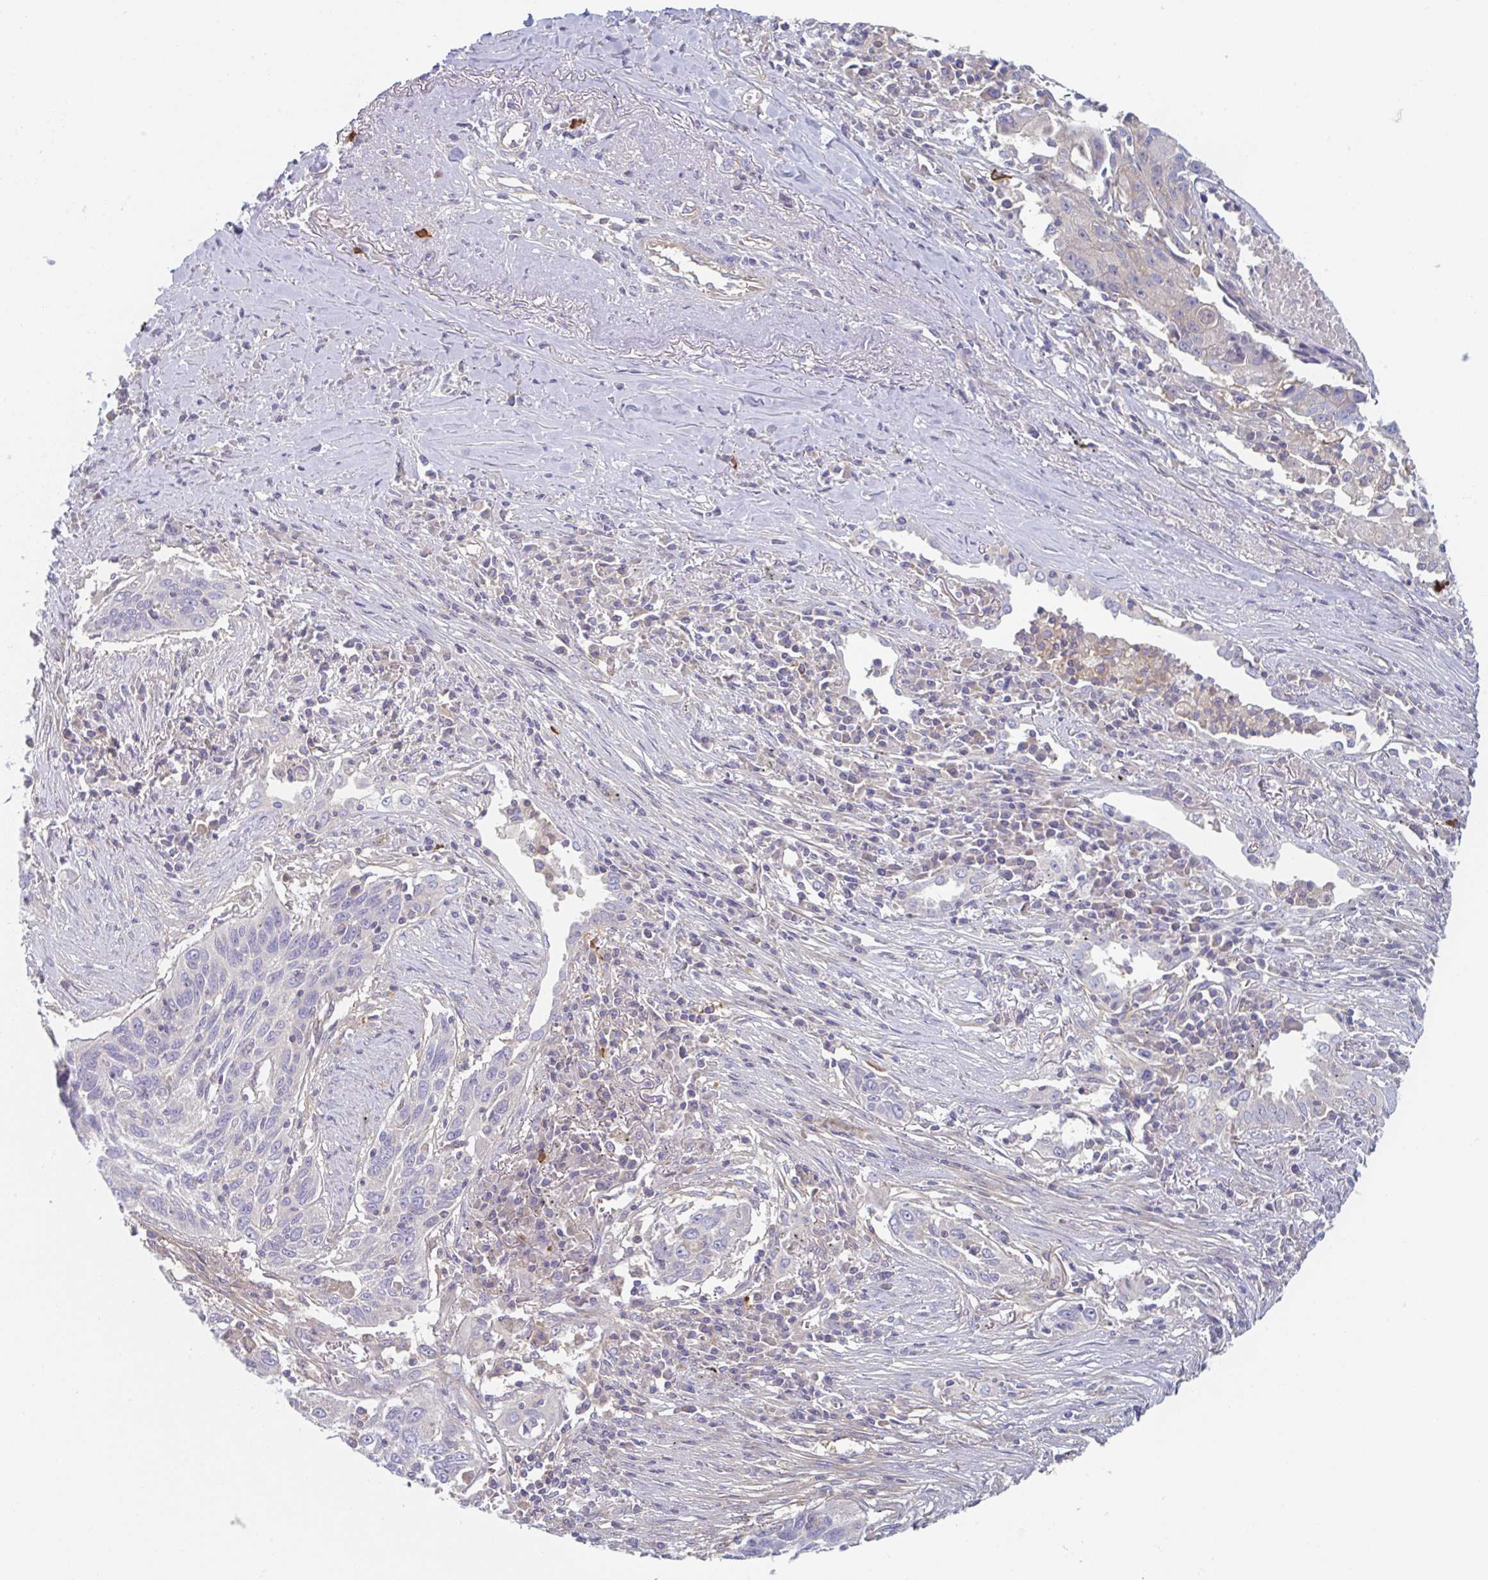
{"staining": {"intensity": "negative", "quantity": "none", "location": "none"}, "tissue": "lung cancer", "cell_type": "Tumor cells", "image_type": "cancer", "snomed": [{"axis": "morphology", "description": "Squamous cell carcinoma, NOS"}, {"axis": "topography", "description": "Lung"}], "caption": "An immunohistochemistry photomicrograph of lung squamous cell carcinoma is shown. There is no staining in tumor cells of lung squamous cell carcinoma.", "gene": "AMPD2", "patient": {"sex": "female", "age": 66}}